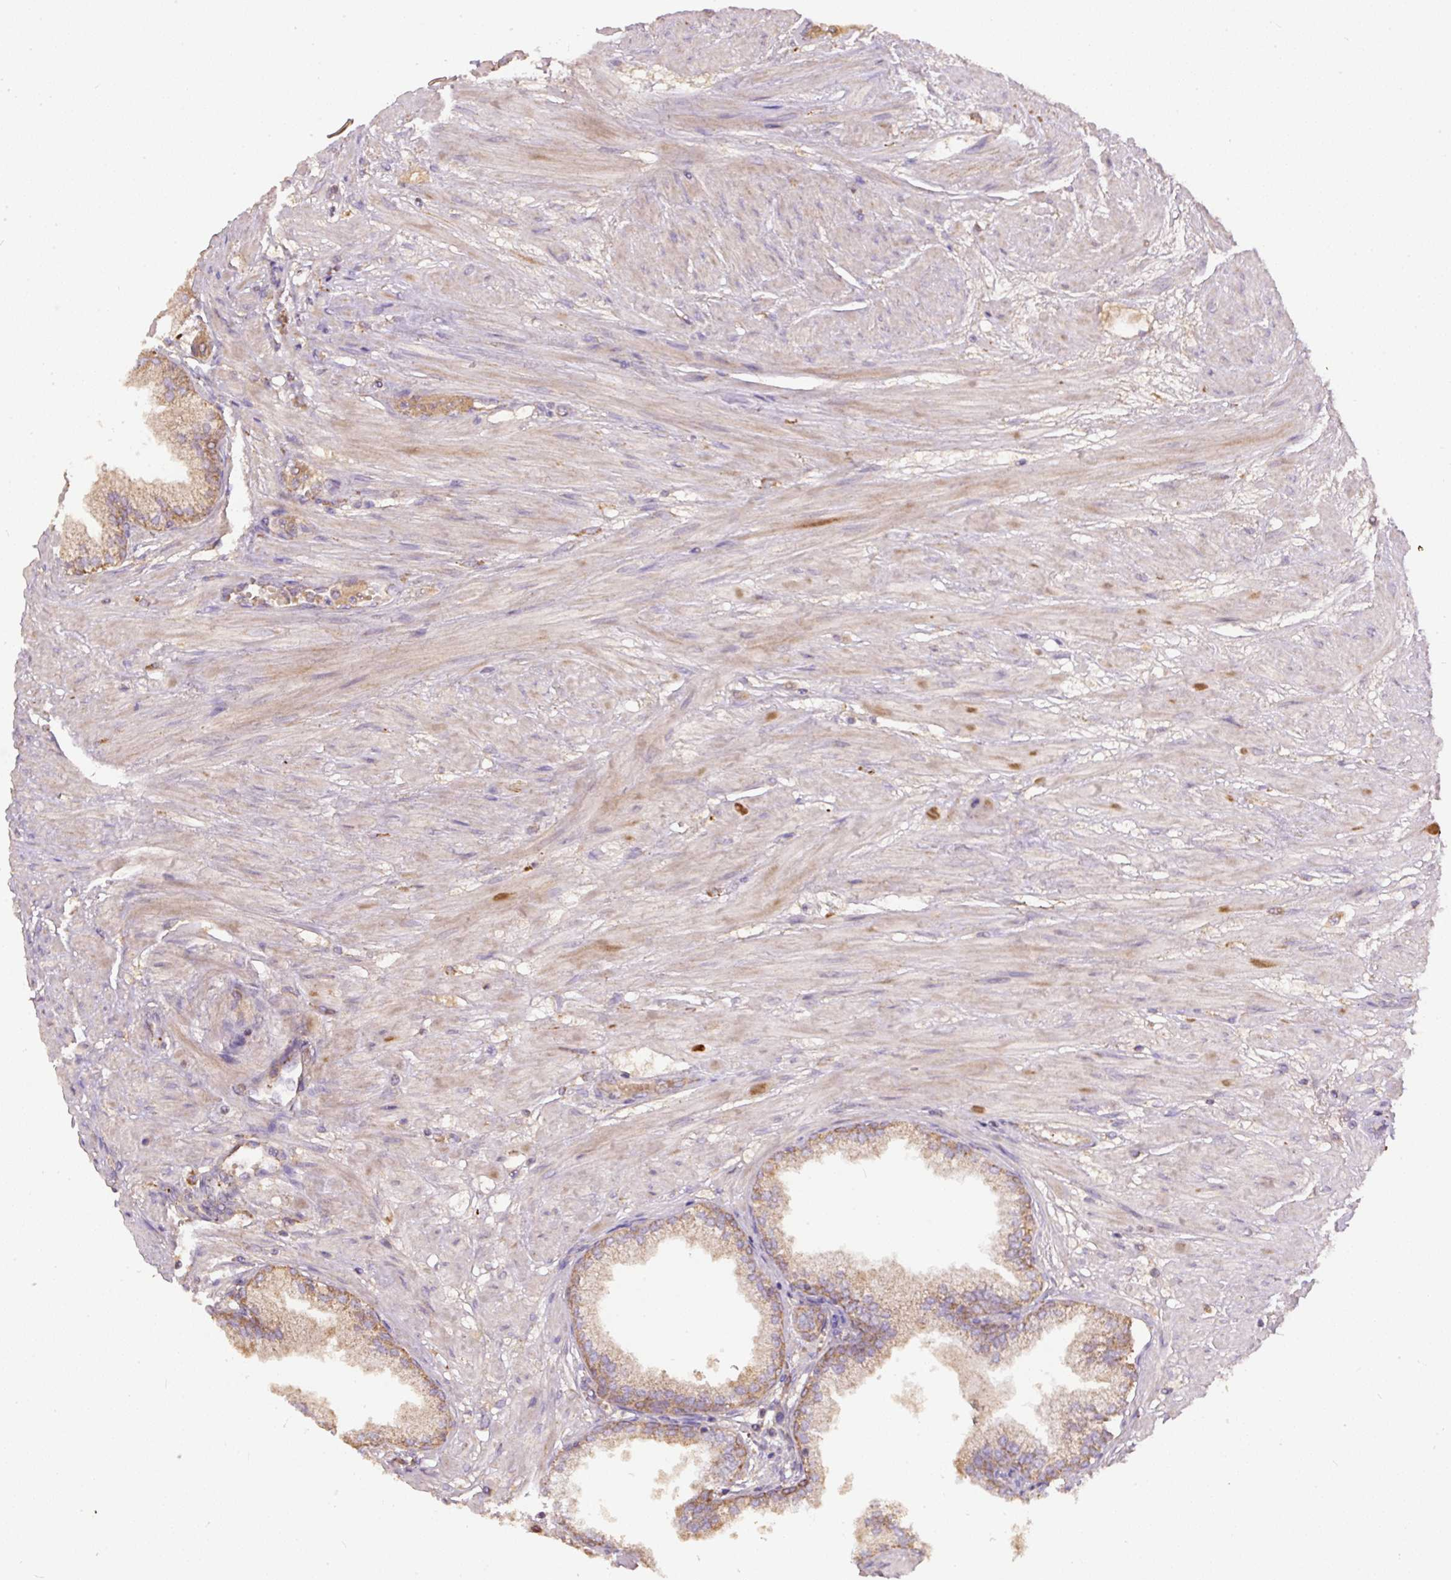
{"staining": {"intensity": "moderate", "quantity": ">75%", "location": "cytoplasmic/membranous"}, "tissue": "prostate cancer", "cell_type": "Tumor cells", "image_type": "cancer", "snomed": [{"axis": "morphology", "description": "Adenocarcinoma, High grade"}, {"axis": "topography", "description": "Prostate and seminal vesicle, NOS"}], "caption": "DAB (3,3'-diaminobenzidine) immunohistochemical staining of human prostate cancer demonstrates moderate cytoplasmic/membranous protein positivity in about >75% of tumor cells. Ihc stains the protein in brown and the nuclei are stained blue.", "gene": "DAPK1", "patient": {"sex": "male", "age": 64}}